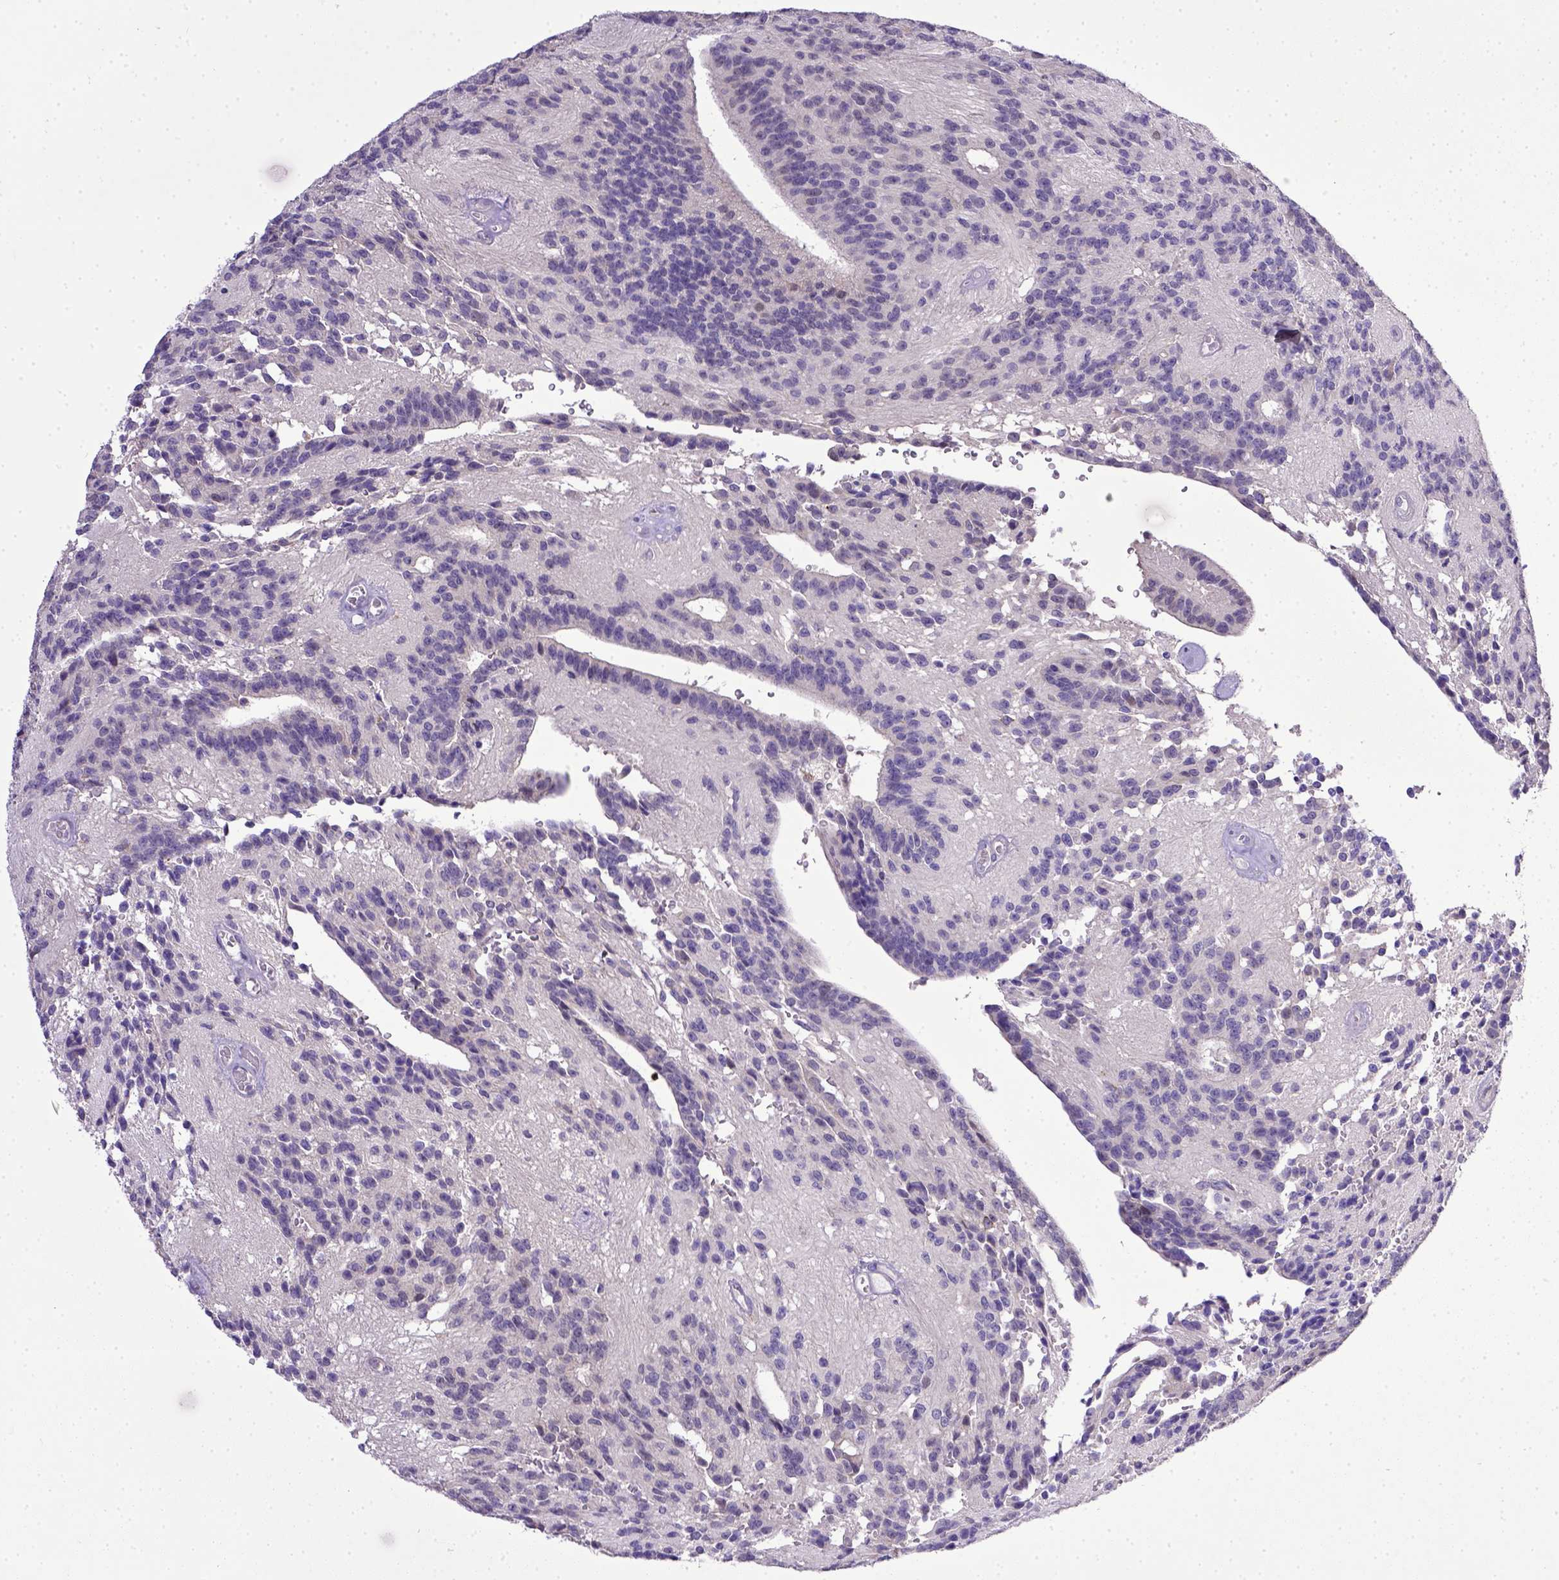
{"staining": {"intensity": "negative", "quantity": "none", "location": "none"}, "tissue": "glioma", "cell_type": "Tumor cells", "image_type": "cancer", "snomed": [{"axis": "morphology", "description": "Glioma, malignant, Low grade"}, {"axis": "topography", "description": "Brain"}], "caption": "The immunohistochemistry photomicrograph has no significant expression in tumor cells of malignant low-grade glioma tissue.", "gene": "CD40", "patient": {"sex": "male", "age": 31}}